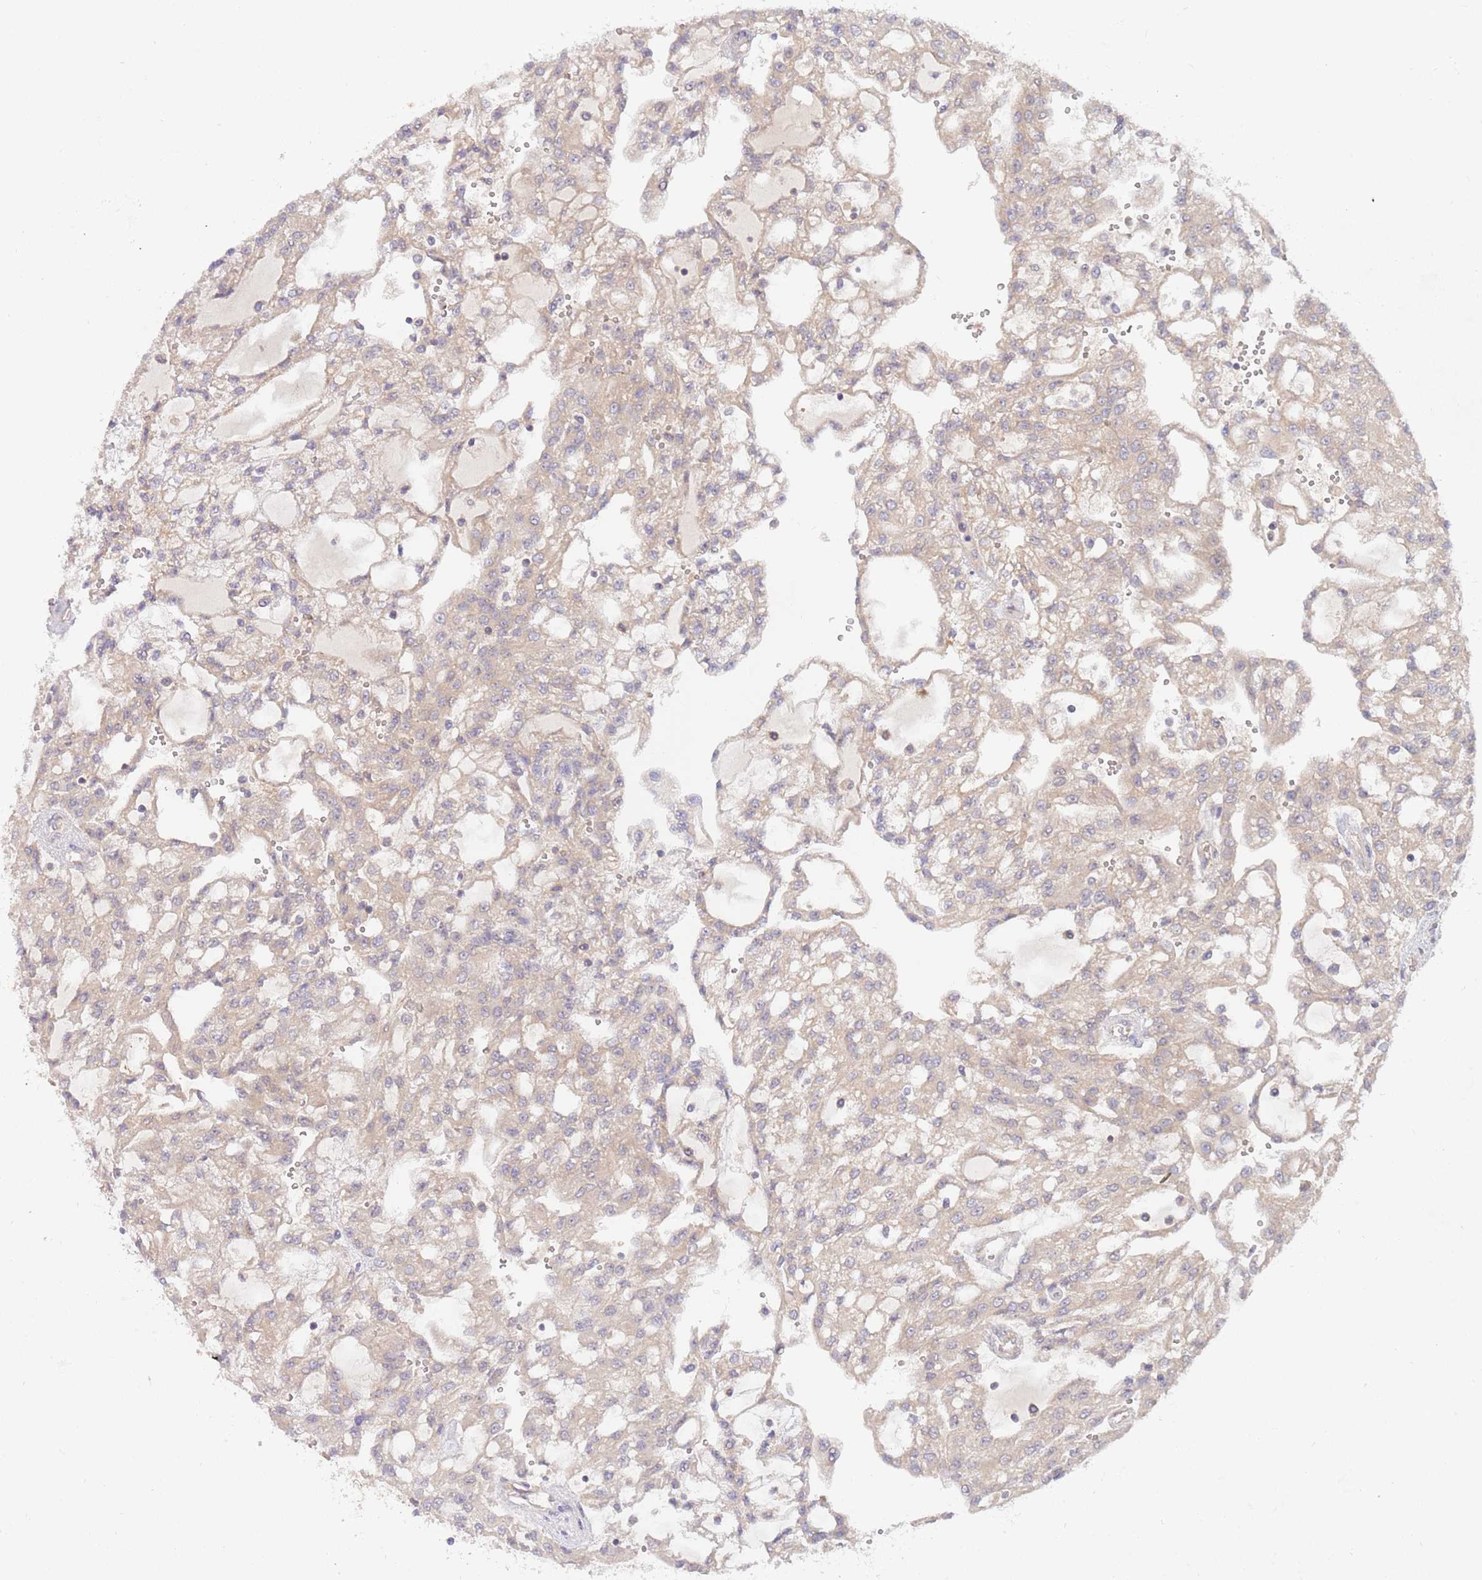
{"staining": {"intensity": "weak", "quantity": "<25%", "location": "cytoplasmic/membranous"}, "tissue": "renal cancer", "cell_type": "Tumor cells", "image_type": "cancer", "snomed": [{"axis": "morphology", "description": "Adenocarcinoma, NOS"}, {"axis": "topography", "description": "Kidney"}], "caption": "An image of renal cancer stained for a protein exhibits no brown staining in tumor cells.", "gene": "GUK1", "patient": {"sex": "male", "age": 63}}